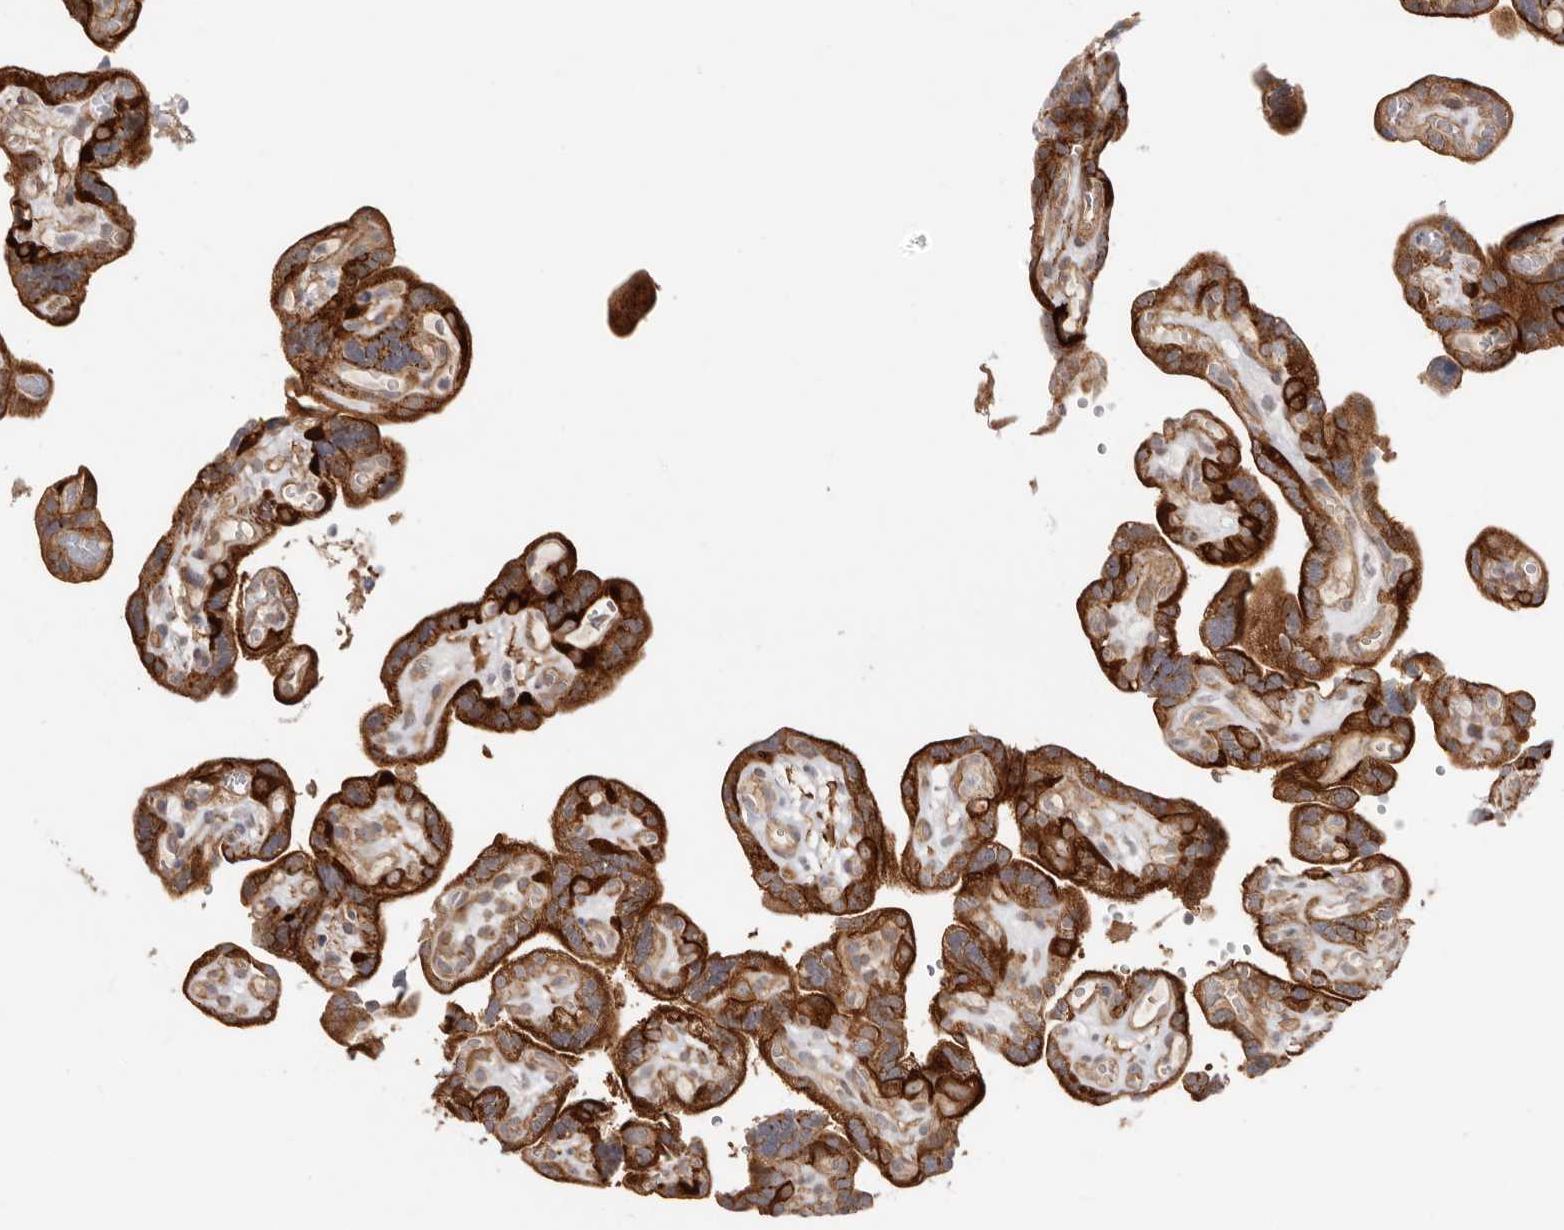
{"staining": {"intensity": "moderate", "quantity": ">75%", "location": "cytoplasmic/membranous"}, "tissue": "placenta", "cell_type": "Decidual cells", "image_type": "normal", "snomed": [{"axis": "morphology", "description": "Normal tissue, NOS"}, {"axis": "topography", "description": "Placenta"}], "caption": "A brown stain highlights moderate cytoplasmic/membranous positivity of a protein in decidual cells of unremarkable human placenta.", "gene": "SZT2", "patient": {"sex": "female", "age": 30}}